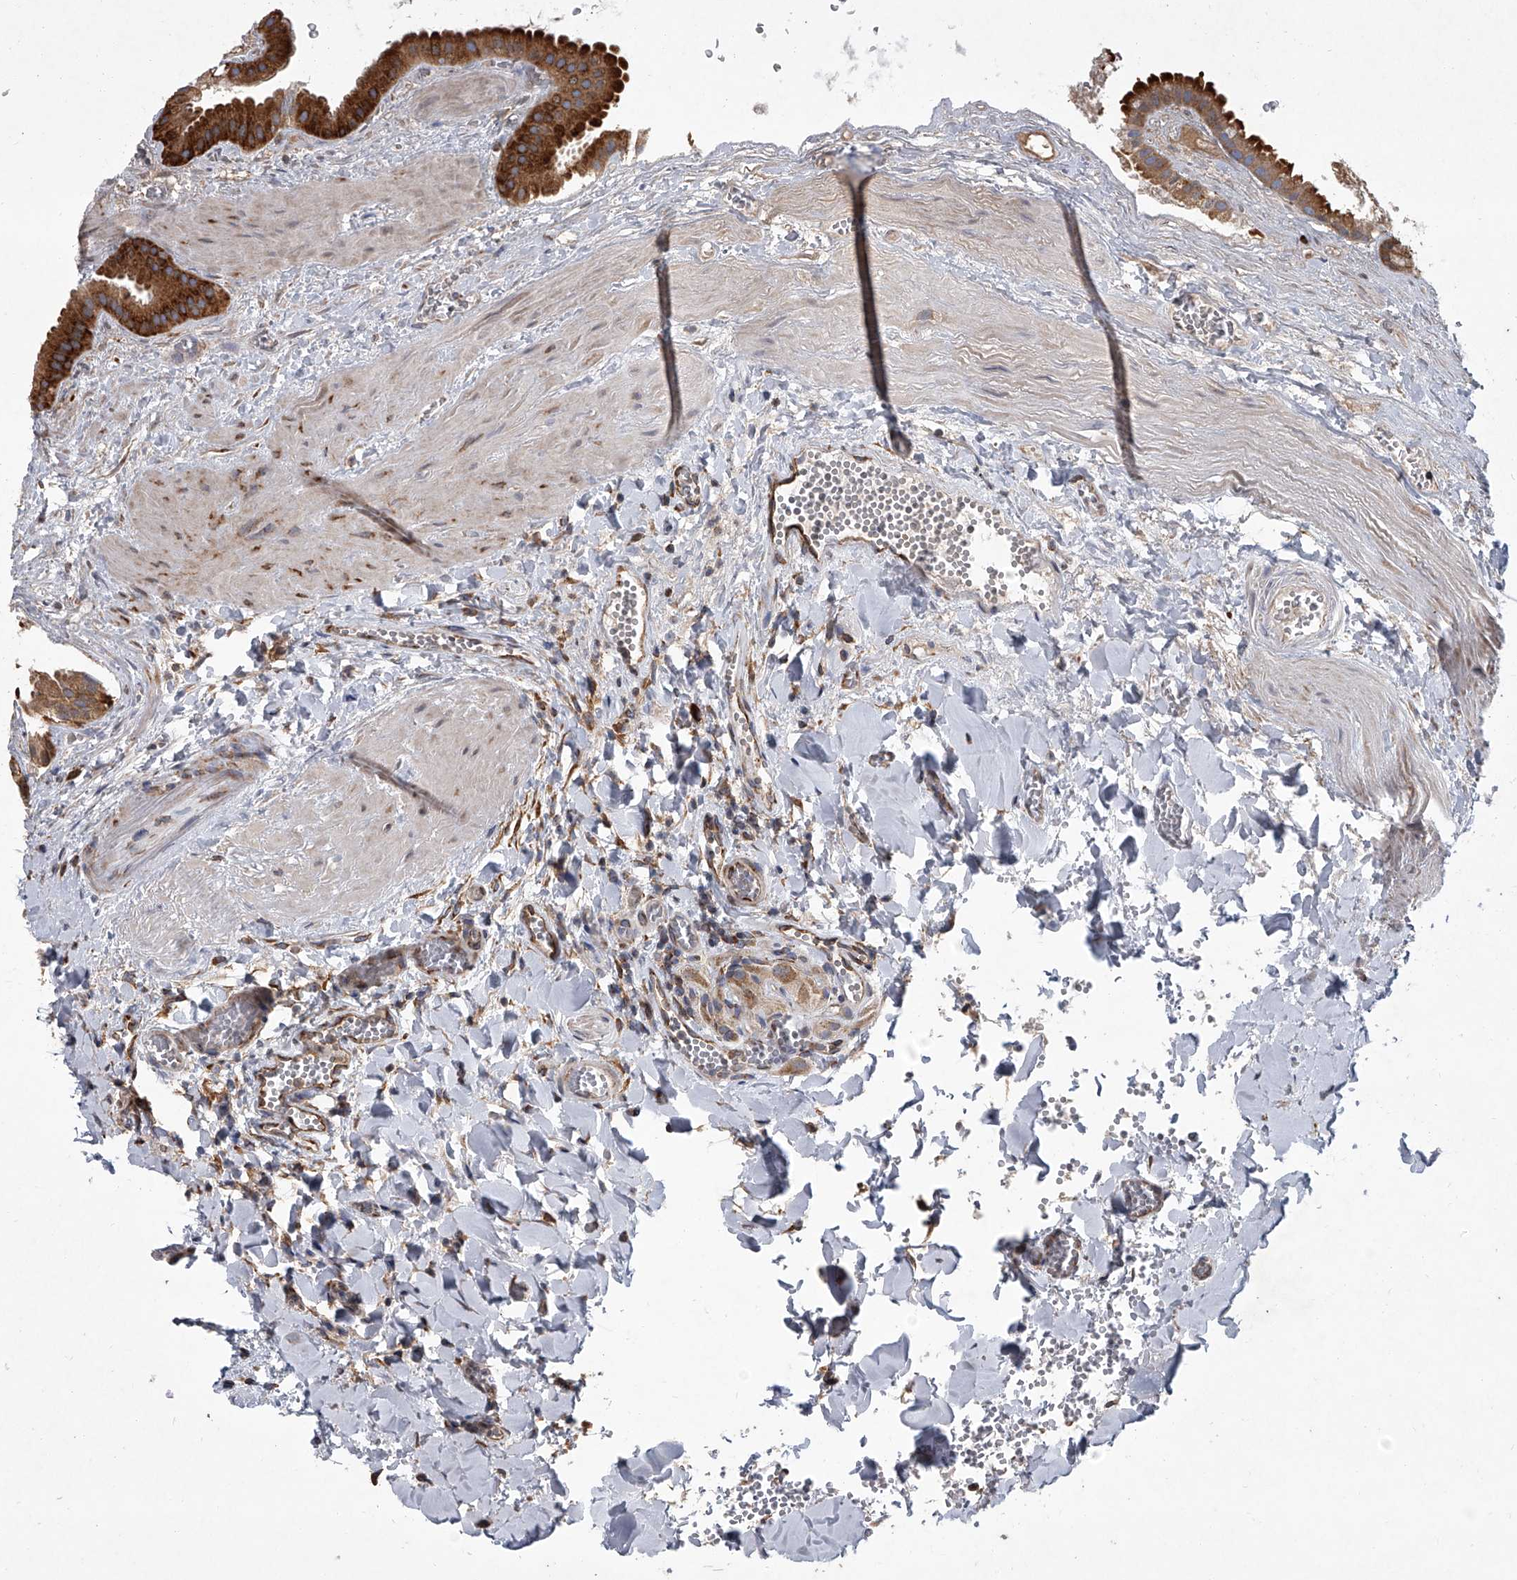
{"staining": {"intensity": "strong", "quantity": ">75%", "location": "cytoplasmic/membranous"}, "tissue": "gallbladder", "cell_type": "Glandular cells", "image_type": "normal", "snomed": [{"axis": "morphology", "description": "Normal tissue, NOS"}, {"axis": "topography", "description": "Gallbladder"}], "caption": "DAB immunohistochemical staining of unremarkable gallbladder shows strong cytoplasmic/membranous protein expression in approximately >75% of glandular cells.", "gene": "EIF2S2", "patient": {"sex": "male", "age": 55}}